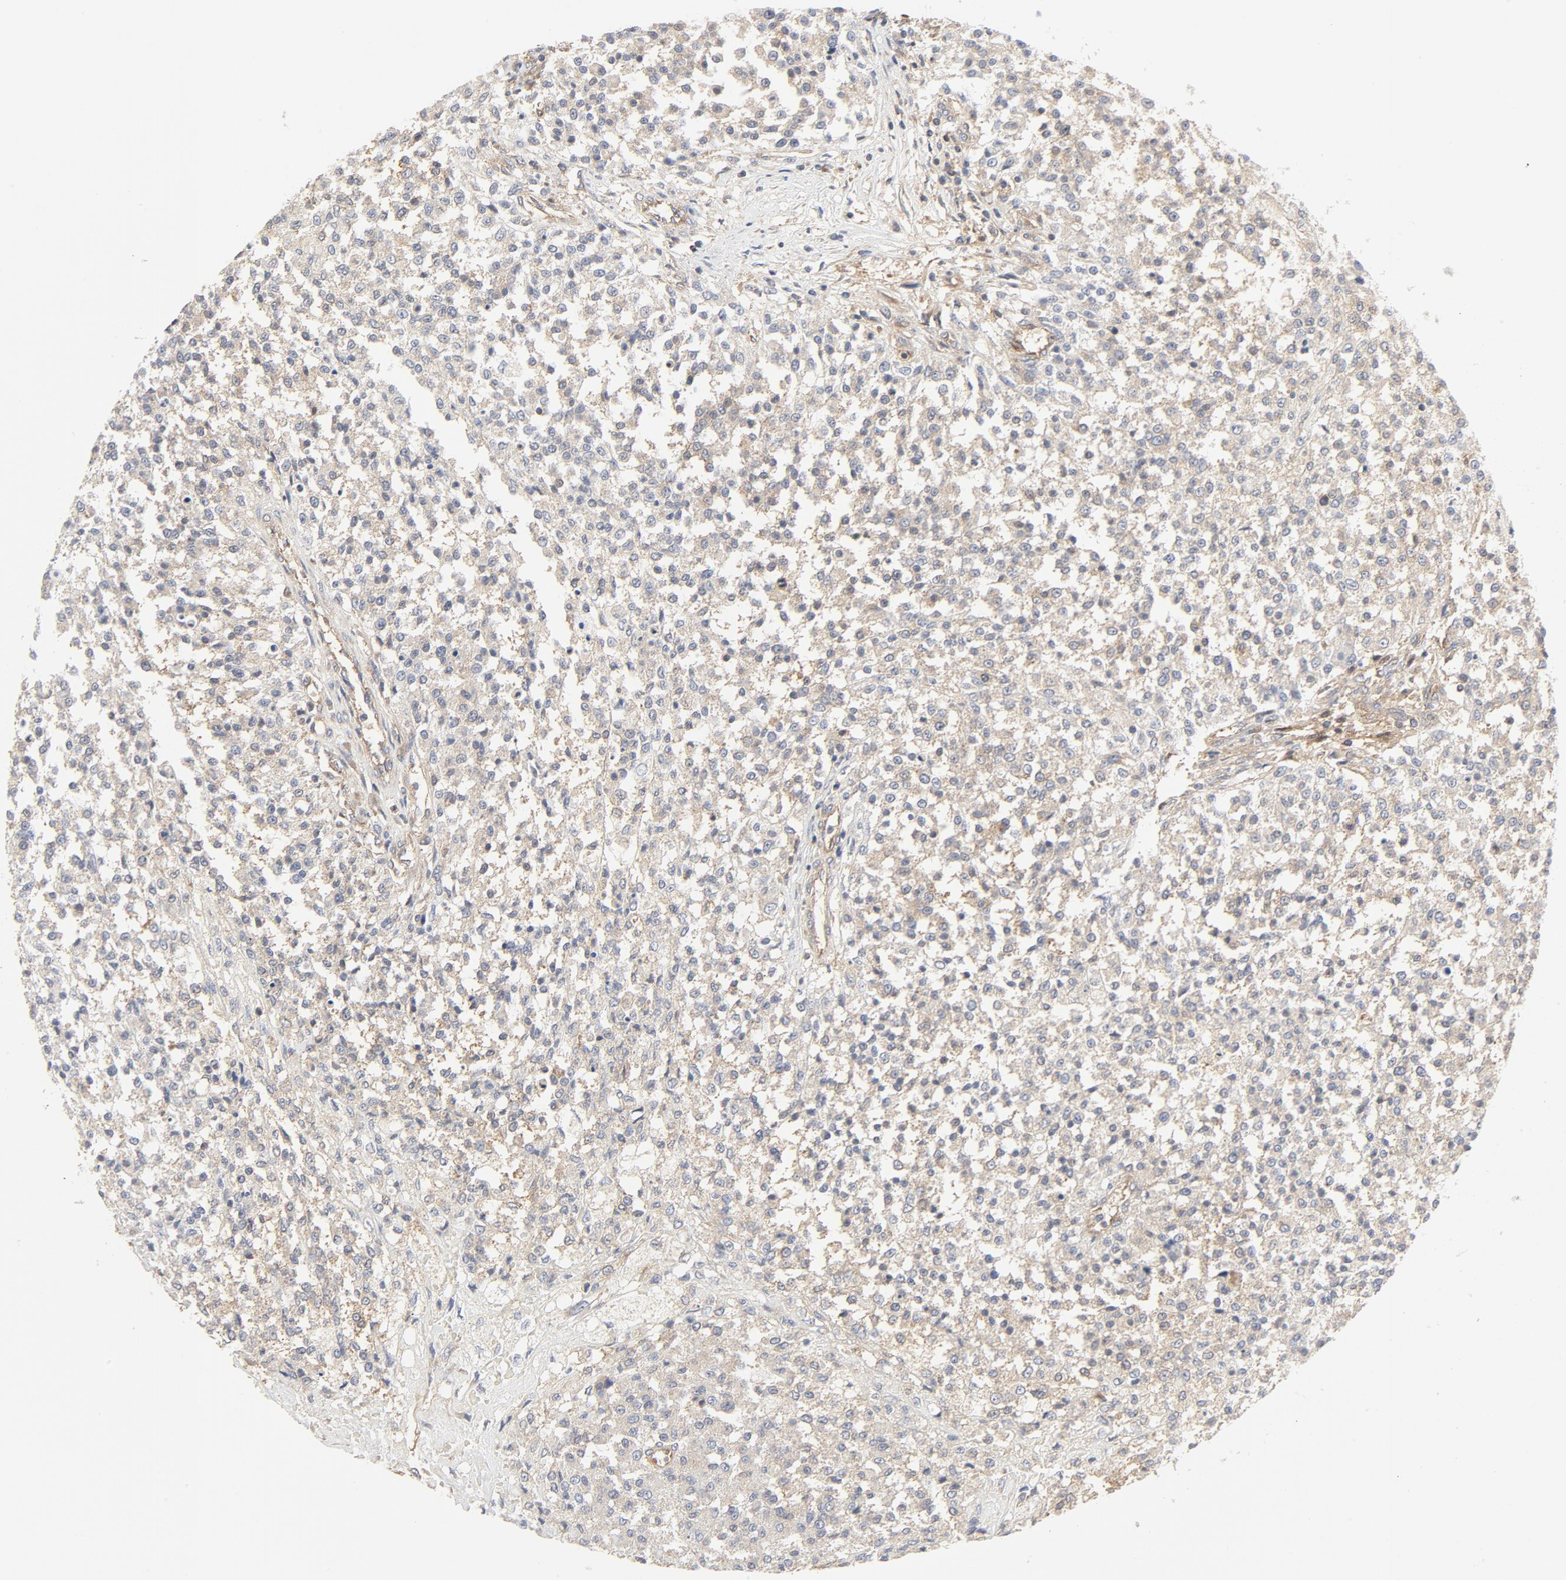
{"staining": {"intensity": "moderate", "quantity": ">75%", "location": "cytoplasmic/membranous"}, "tissue": "testis cancer", "cell_type": "Tumor cells", "image_type": "cancer", "snomed": [{"axis": "morphology", "description": "Seminoma, NOS"}, {"axis": "topography", "description": "Testis"}], "caption": "Testis cancer tissue exhibits moderate cytoplasmic/membranous staining in approximately >75% of tumor cells", "gene": "RABEP1", "patient": {"sex": "male", "age": 59}}